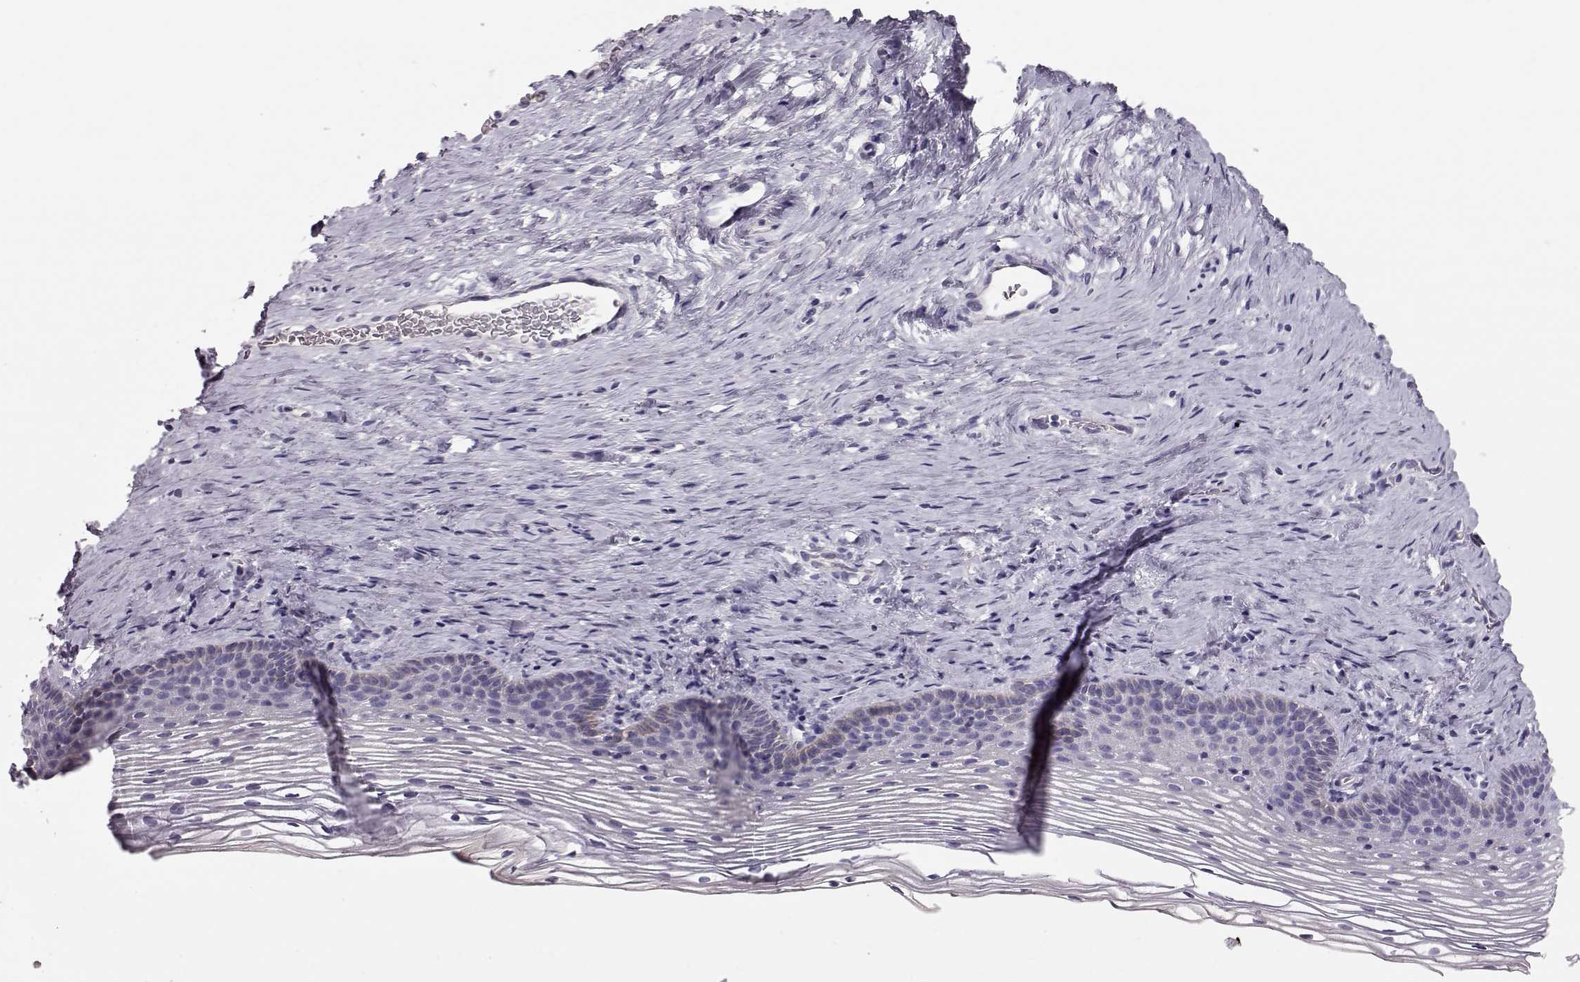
{"staining": {"intensity": "negative", "quantity": "none", "location": "none"}, "tissue": "cervix", "cell_type": "Glandular cells", "image_type": "normal", "snomed": [{"axis": "morphology", "description": "Normal tissue, NOS"}, {"axis": "topography", "description": "Cervix"}], "caption": "Micrograph shows no protein expression in glandular cells of unremarkable cervix.", "gene": "GPR26", "patient": {"sex": "female", "age": 39}}